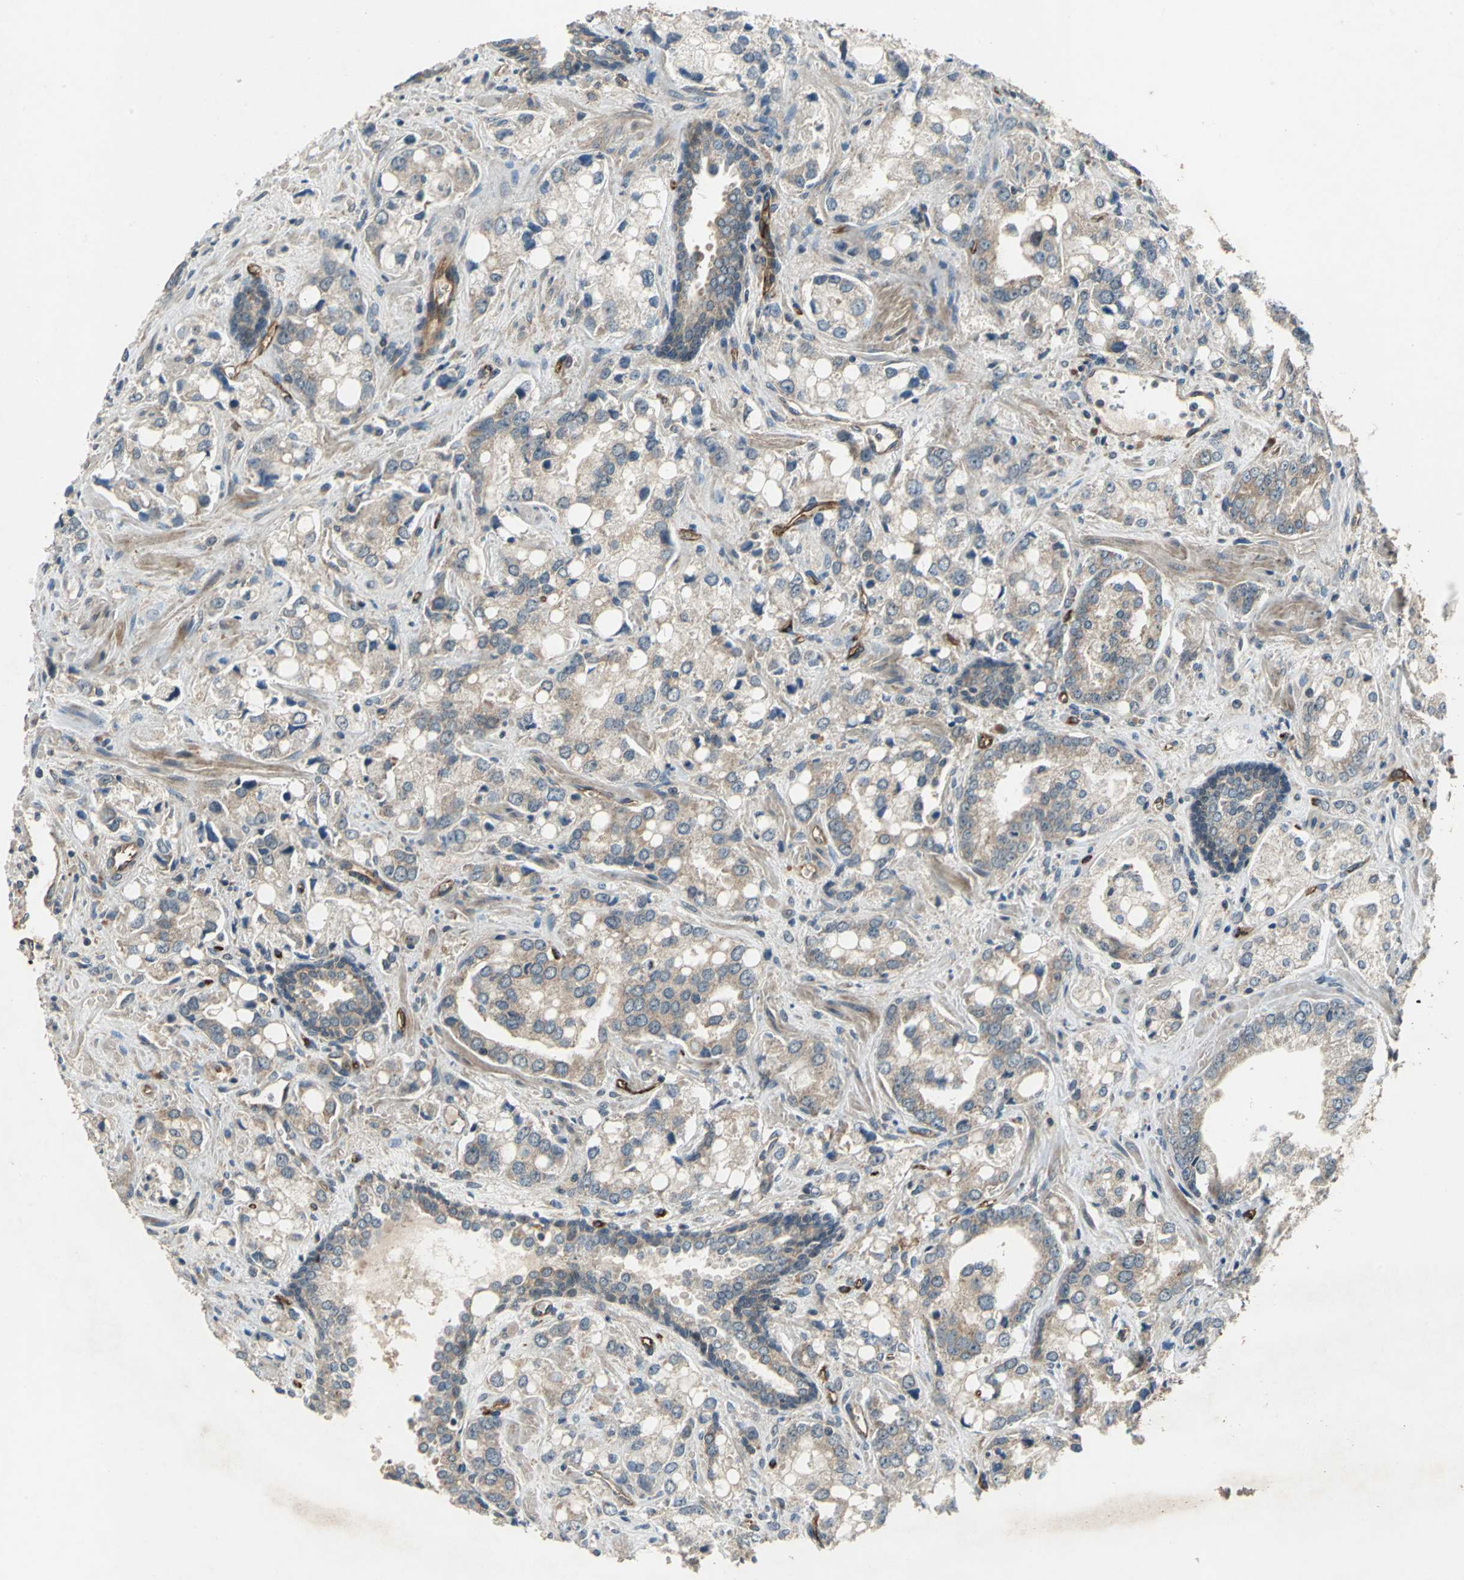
{"staining": {"intensity": "weak", "quantity": ">75%", "location": "cytoplasmic/membranous"}, "tissue": "prostate cancer", "cell_type": "Tumor cells", "image_type": "cancer", "snomed": [{"axis": "morphology", "description": "Adenocarcinoma, High grade"}, {"axis": "topography", "description": "Prostate"}], "caption": "Brown immunohistochemical staining in human prostate cancer (high-grade adenocarcinoma) demonstrates weak cytoplasmic/membranous positivity in about >75% of tumor cells.", "gene": "EMCN", "patient": {"sex": "male", "age": 67}}